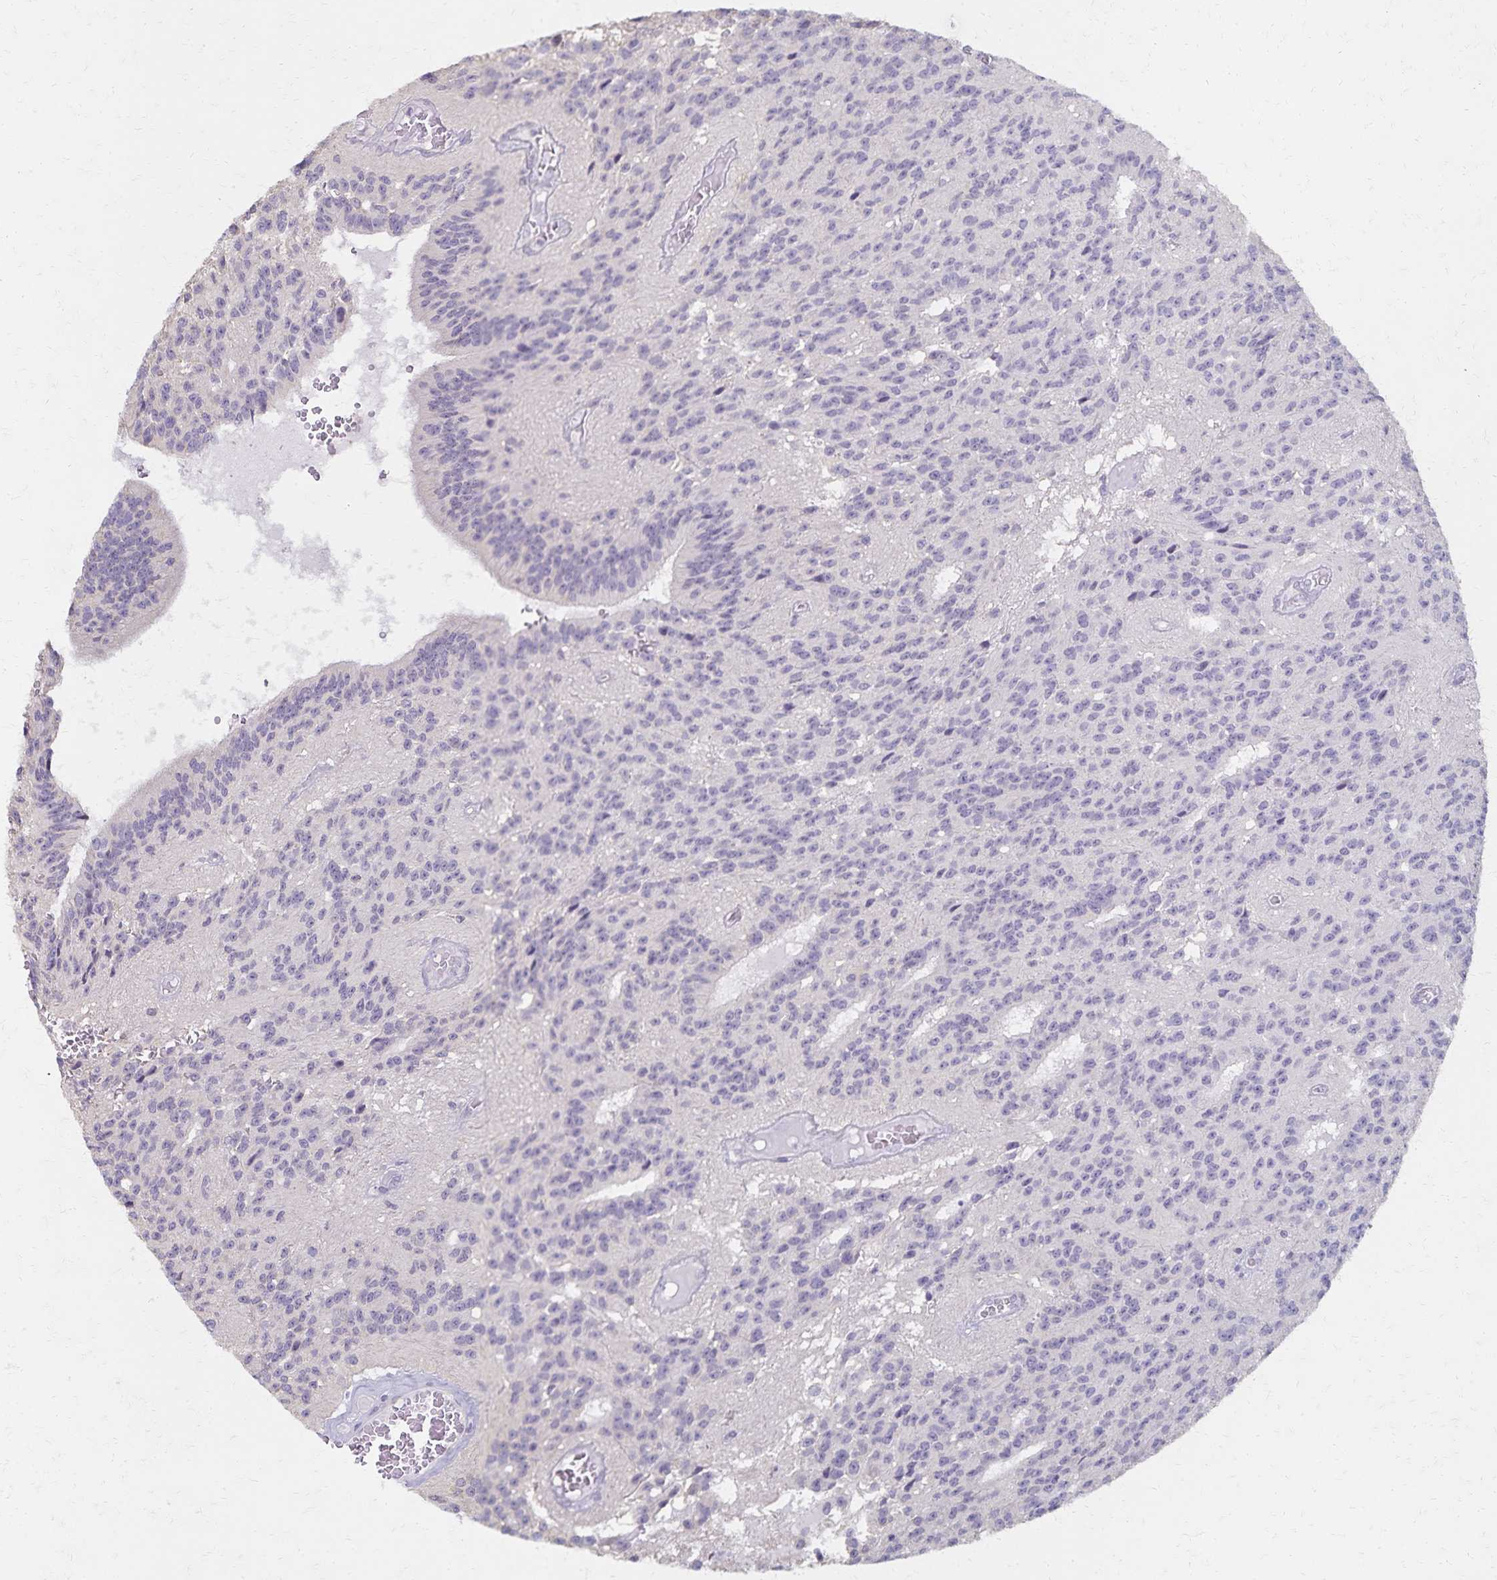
{"staining": {"intensity": "negative", "quantity": "none", "location": "none"}, "tissue": "glioma", "cell_type": "Tumor cells", "image_type": "cancer", "snomed": [{"axis": "morphology", "description": "Glioma, malignant, Low grade"}, {"axis": "topography", "description": "Brain"}], "caption": "There is no significant positivity in tumor cells of malignant glioma (low-grade). (Brightfield microscopy of DAB IHC at high magnification).", "gene": "KISS1", "patient": {"sex": "male", "age": 31}}